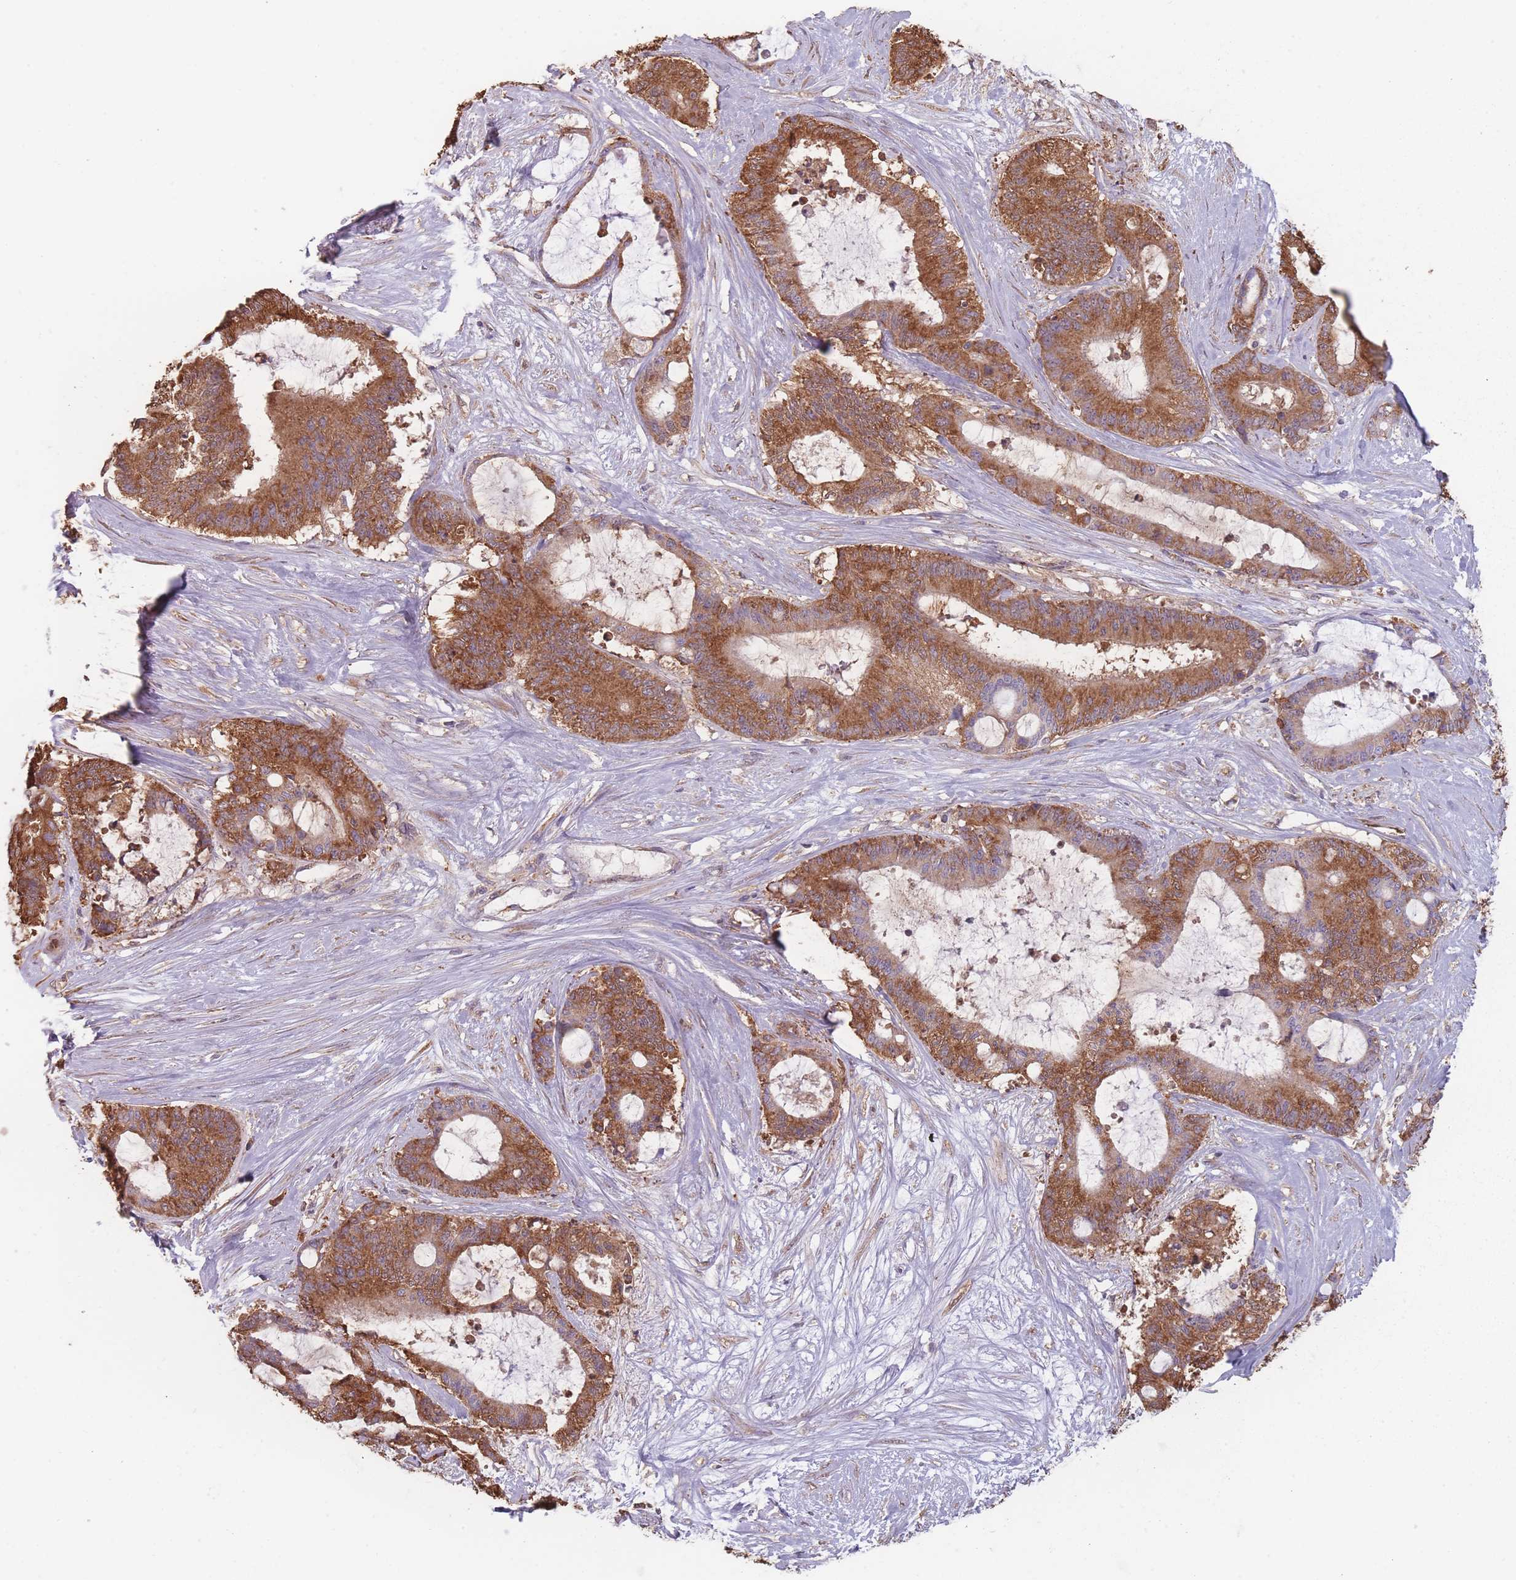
{"staining": {"intensity": "strong", "quantity": ">75%", "location": "cytoplasmic/membranous"}, "tissue": "liver cancer", "cell_type": "Tumor cells", "image_type": "cancer", "snomed": [{"axis": "morphology", "description": "Normal tissue, NOS"}, {"axis": "morphology", "description": "Cholangiocarcinoma"}, {"axis": "topography", "description": "Liver"}, {"axis": "topography", "description": "Peripheral nerve tissue"}], "caption": "Liver cholangiocarcinoma stained with DAB (3,3'-diaminobenzidine) IHC displays high levels of strong cytoplasmic/membranous staining in about >75% of tumor cells.", "gene": "SANBR", "patient": {"sex": "female", "age": 73}}